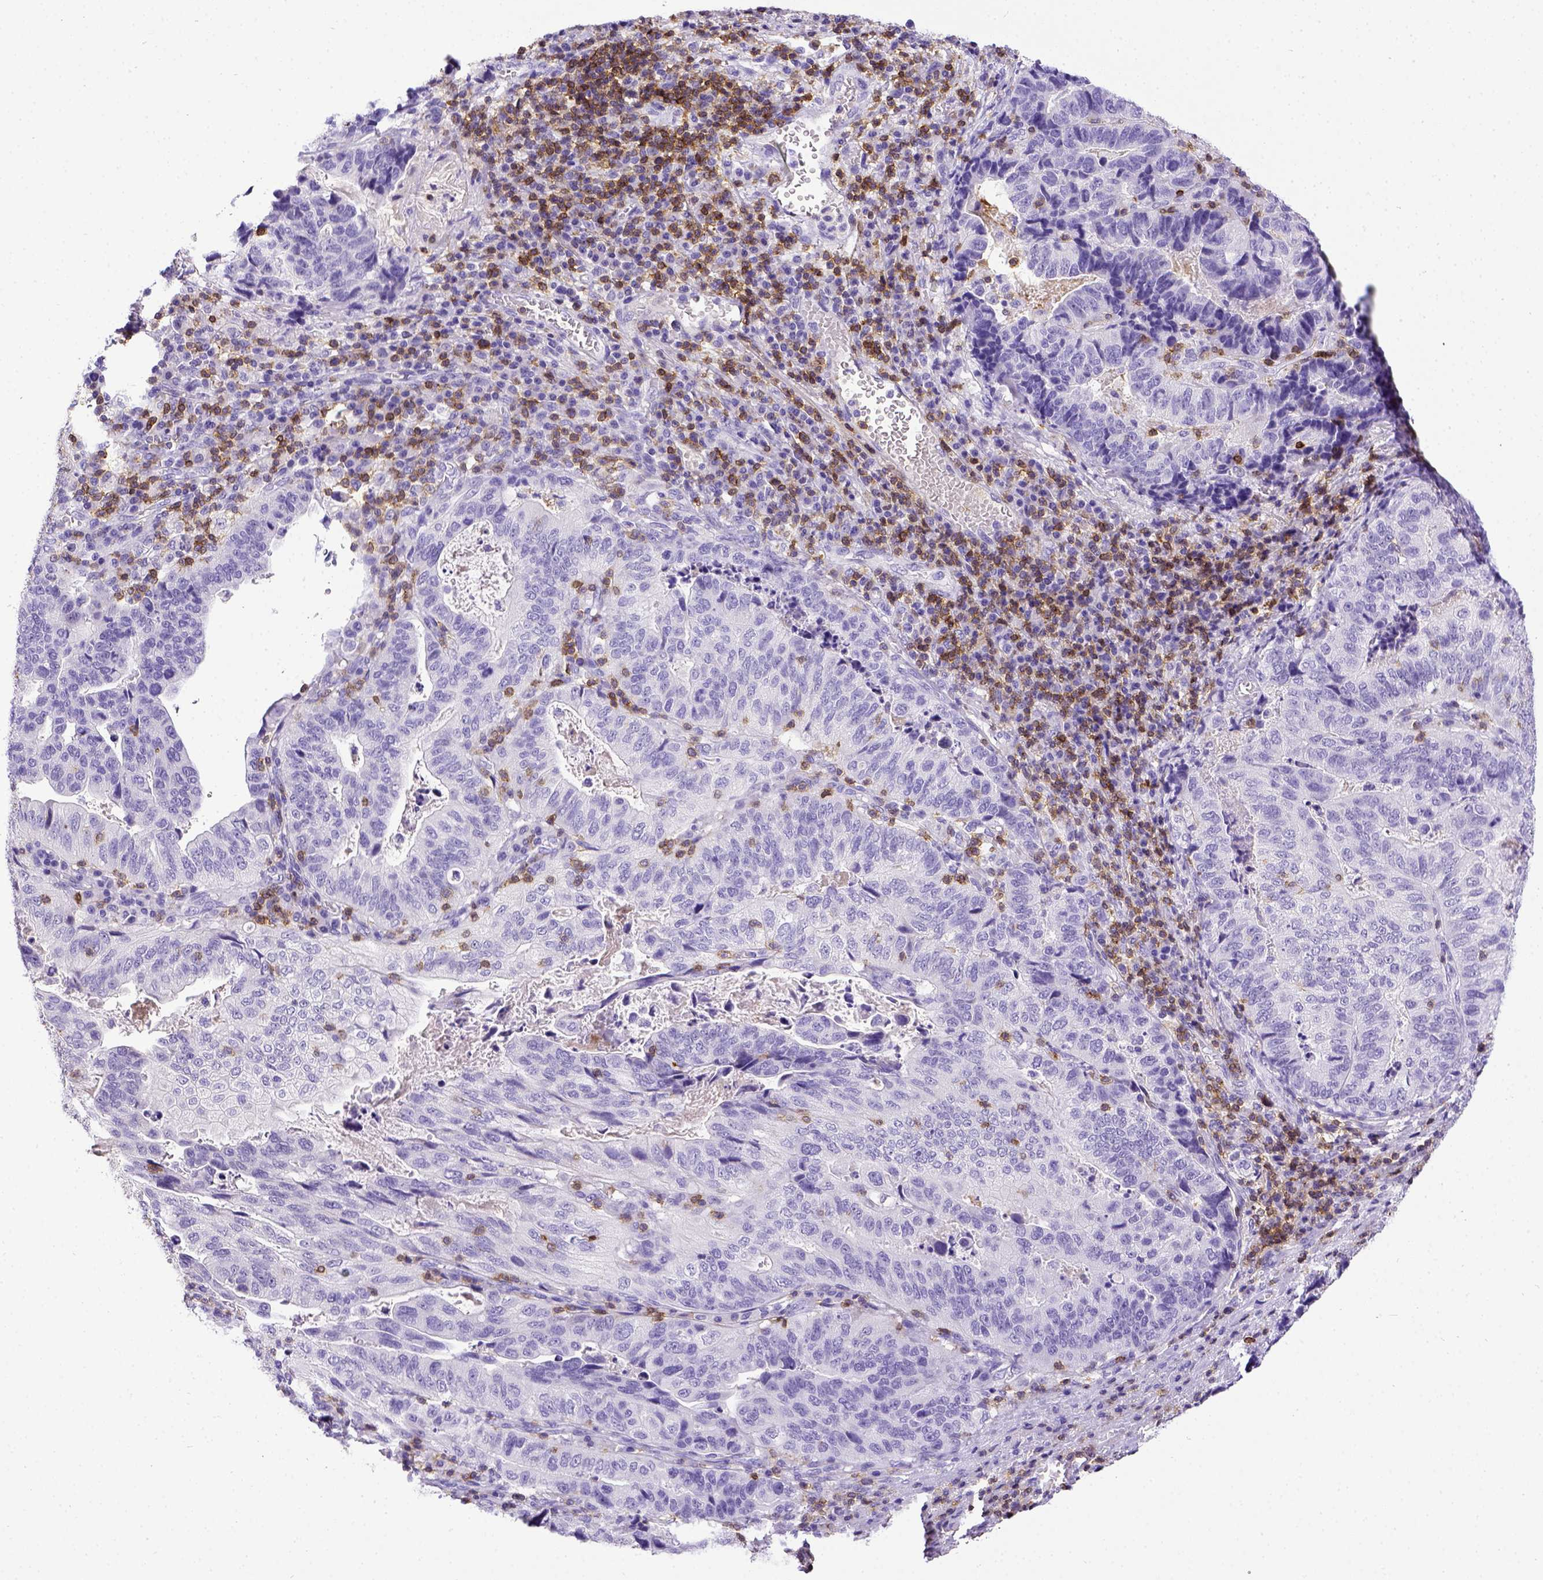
{"staining": {"intensity": "negative", "quantity": "none", "location": "none"}, "tissue": "stomach cancer", "cell_type": "Tumor cells", "image_type": "cancer", "snomed": [{"axis": "morphology", "description": "Adenocarcinoma, NOS"}, {"axis": "topography", "description": "Stomach, upper"}], "caption": "IHC of human adenocarcinoma (stomach) demonstrates no staining in tumor cells.", "gene": "CD3E", "patient": {"sex": "female", "age": 67}}